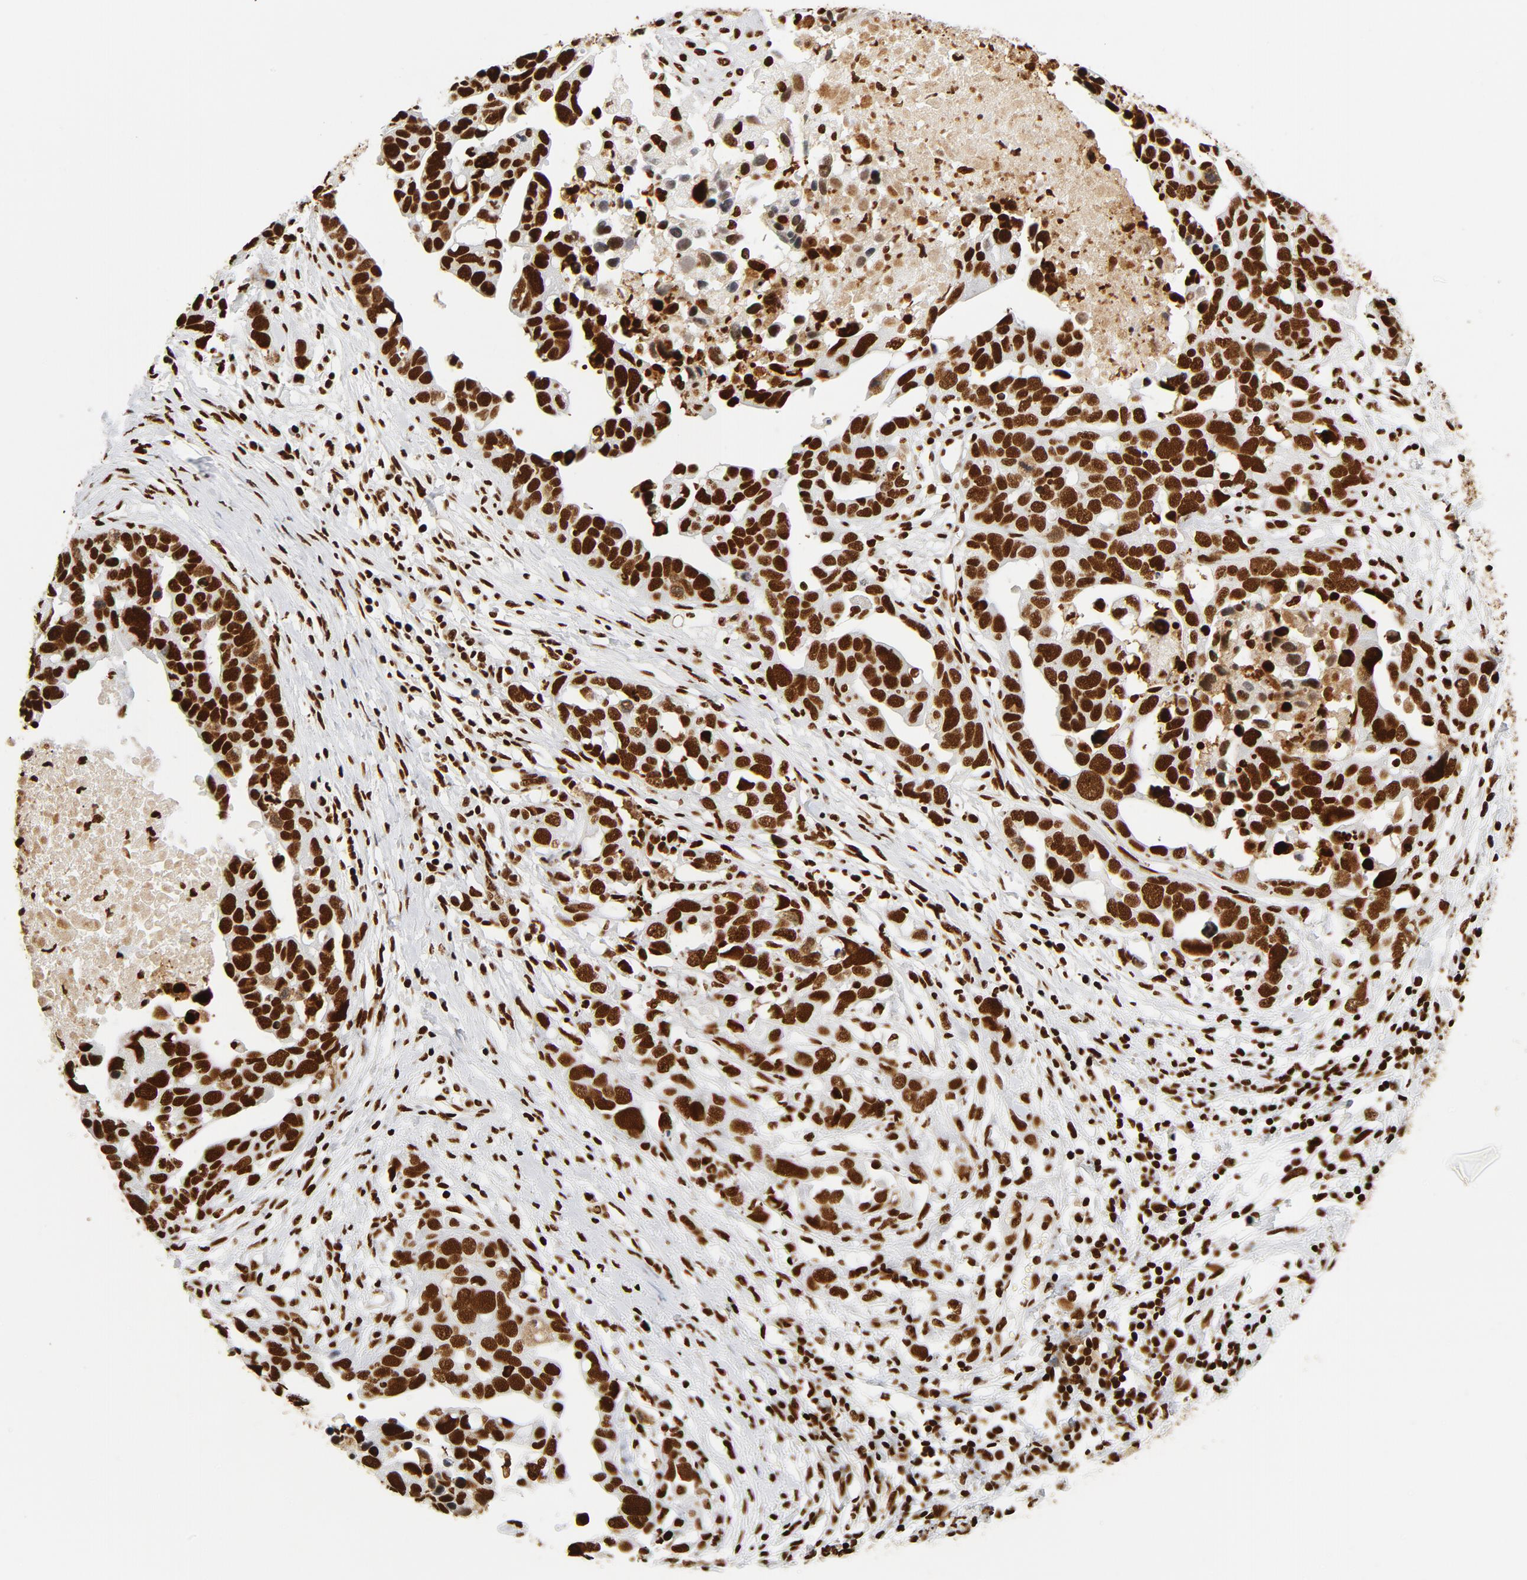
{"staining": {"intensity": "strong", "quantity": ">75%", "location": "cytoplasmic/membranous,nuclear"}, "tissue": "ovarian cancer", "cell_type": "Tumor cells", "image_type": "cancer", "snomed": [{"axis": "morphology", "description": "Cystadenocarcinoma, serous, NOS"}, {"axis": "topography", "description": "Ovary"}], "caption": "Immunohistochemical staining of ovarian cancer (serous cystadenocarcinoma) exhibits high levels of strong cytoplasmic/membranous and nuclear protein expression in about >75% of tumor cells. (Brightfield microscopy of DAB IHC at high magnification).", "gene": "XRCC6", "patient": {"sex": "female", "age": 54}}